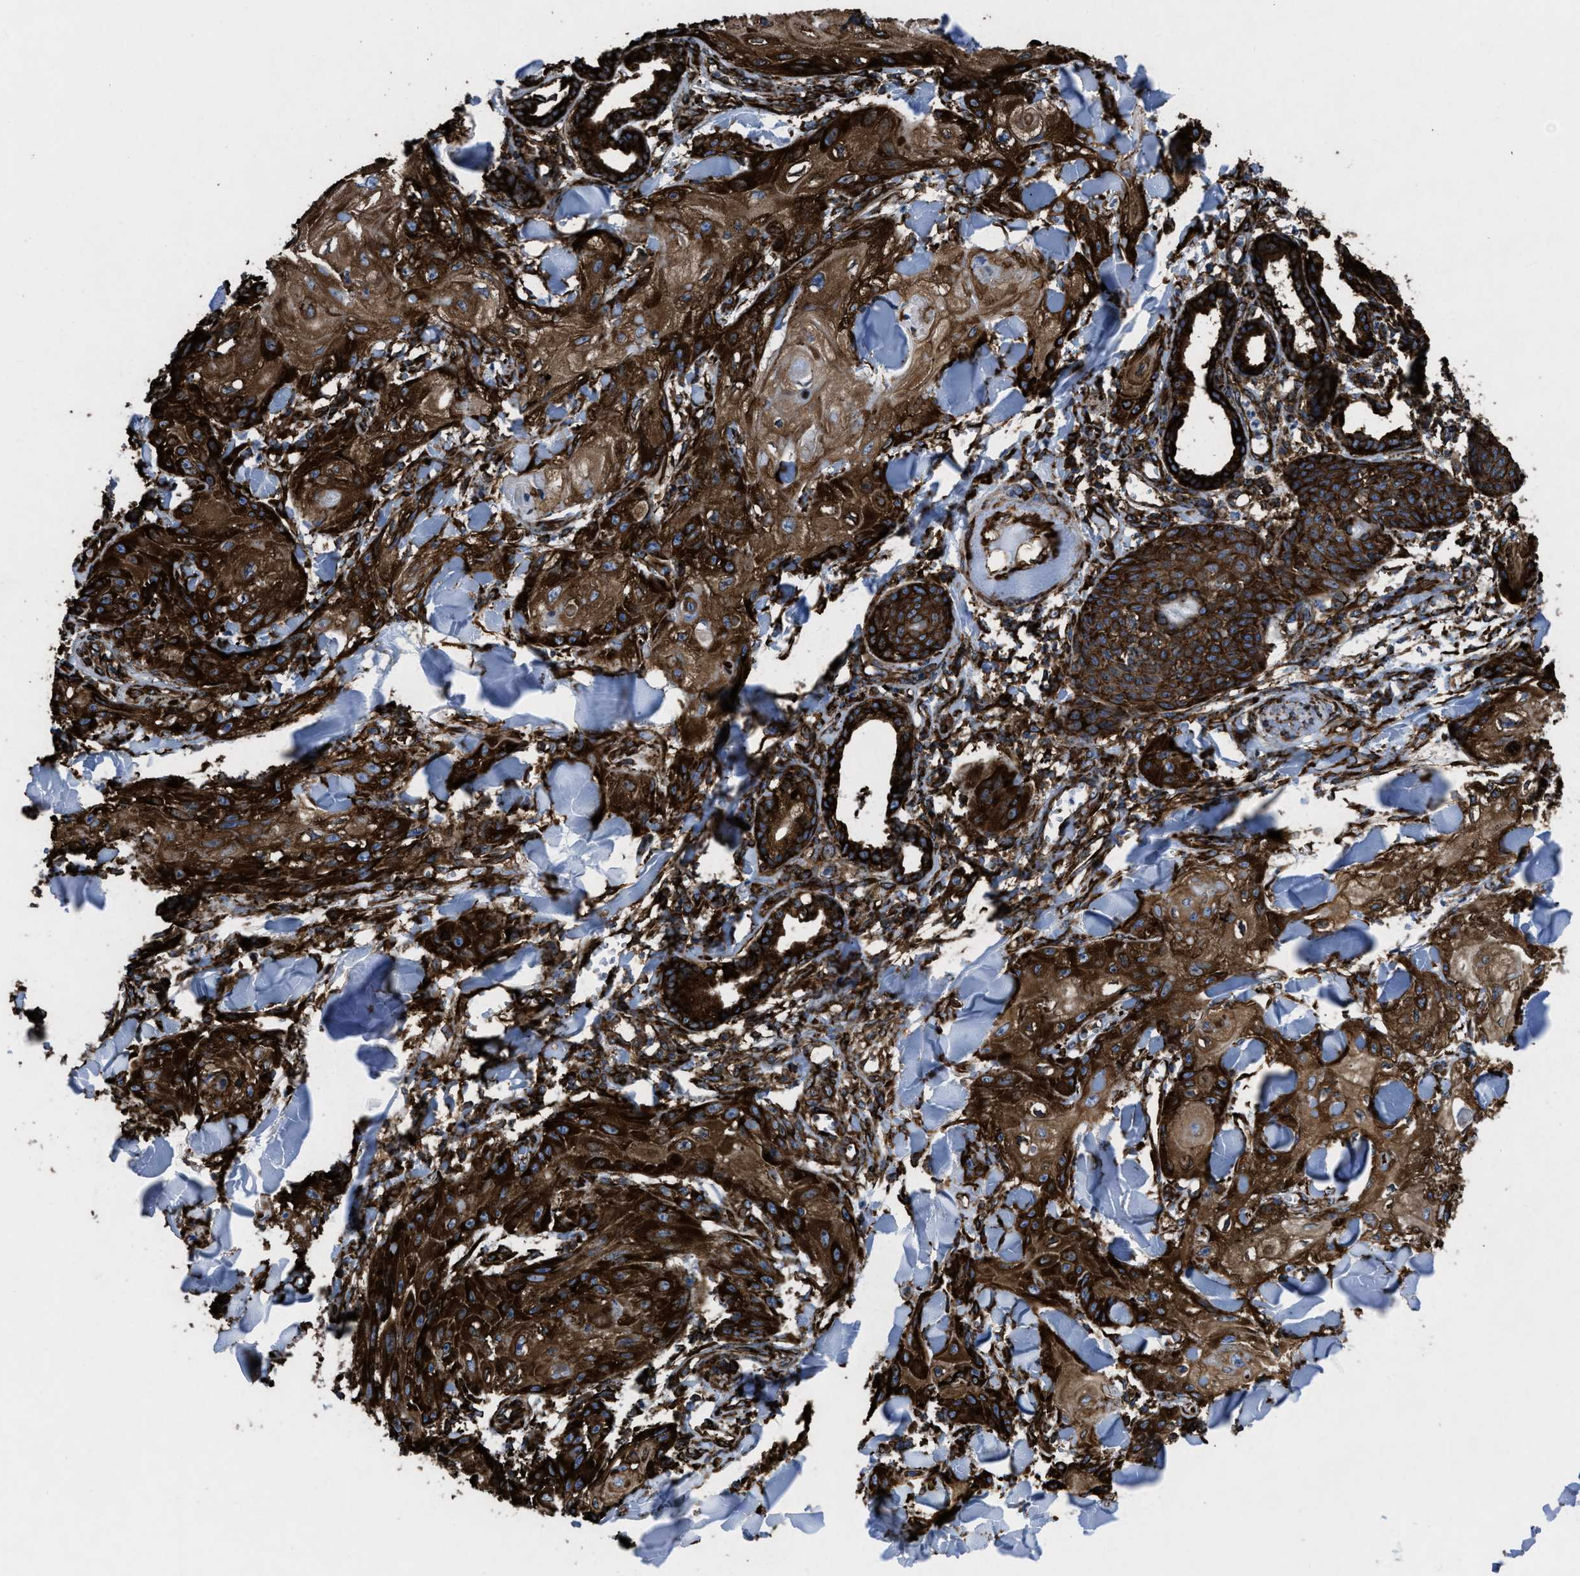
{"staining": {"intensity": "strong", "quantity": ">75%", "location": "cytoplasmic/membranous"}, "tissue": "skin cancer", "cell_type": "Tumor cells", "image_type": "cancer", "snomed": [{"axis": "morphology", "description": "Squamous cell carcinoma, NOS"}, {"axis": "topography", "description": "Skin"}], "caption": "Approximately >75% of tumor cells in skin cancer (squamous cell carcinoma) reveal strong cytoplasmic/membranous protein positivity as visualized by brown immunohistochemical staining.", "gene": "CAPRIN1", "patient": {"sex": "male", "age": 74}}